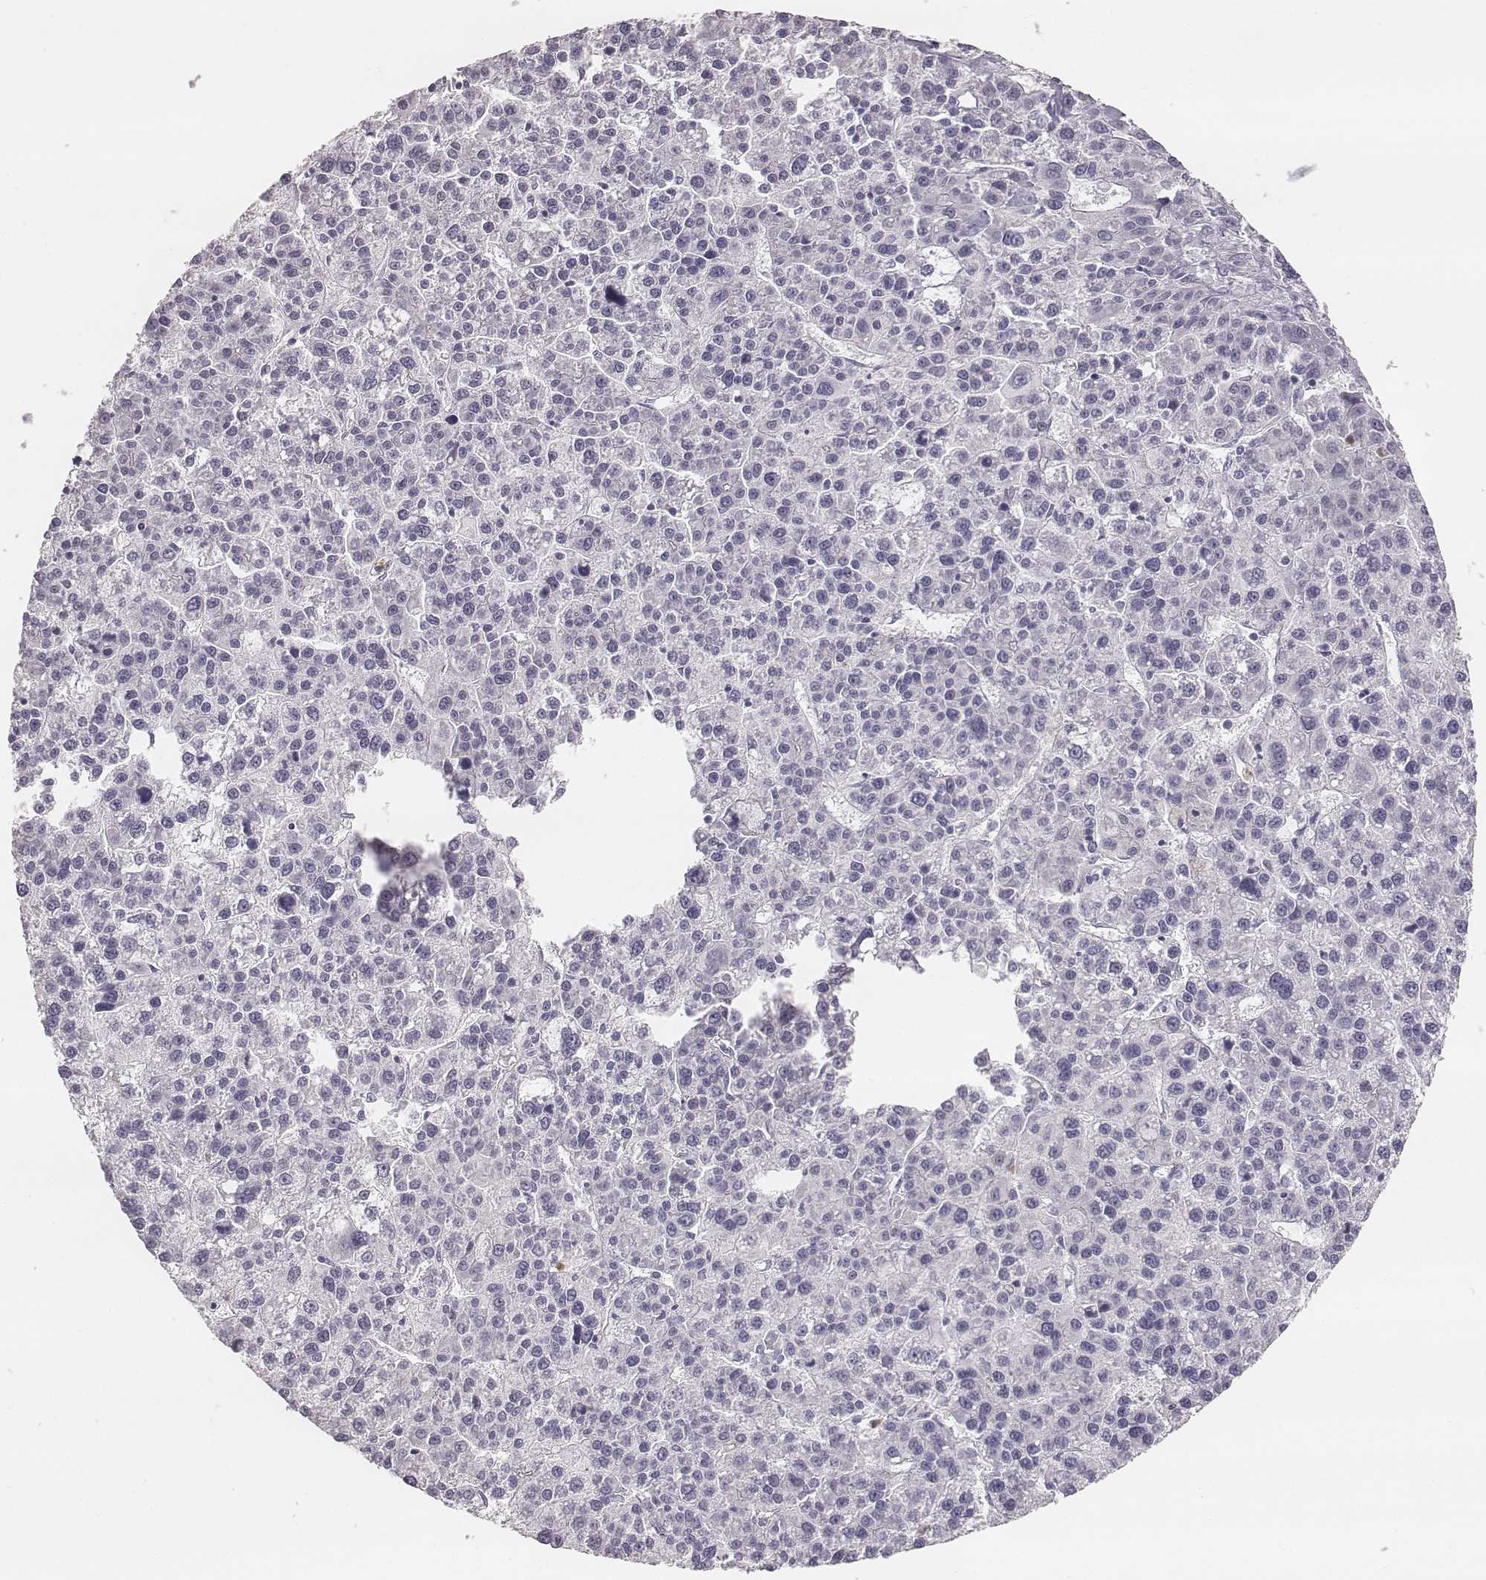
{"staining": {"intensity": "negative", "quantity": "none", "location": "none"}, "tissue": "liver cancer", "cell_type": "Tumor cells", "image_type": "cancer", "snomed": [{"axis": "morphology", "description": "Carcinoma, Hepatocellular, NOS"}, {"axis": "topography", "description": "Liver"}], "caption": "Immunohistochemistry (IHC) micrograph of neoplastic tissue: liver cancer stained with DAB reveals no significant protein staining in tumor cells.", "gene": "KCNJ12", "patient": {"sex": "female", "age": 58}}